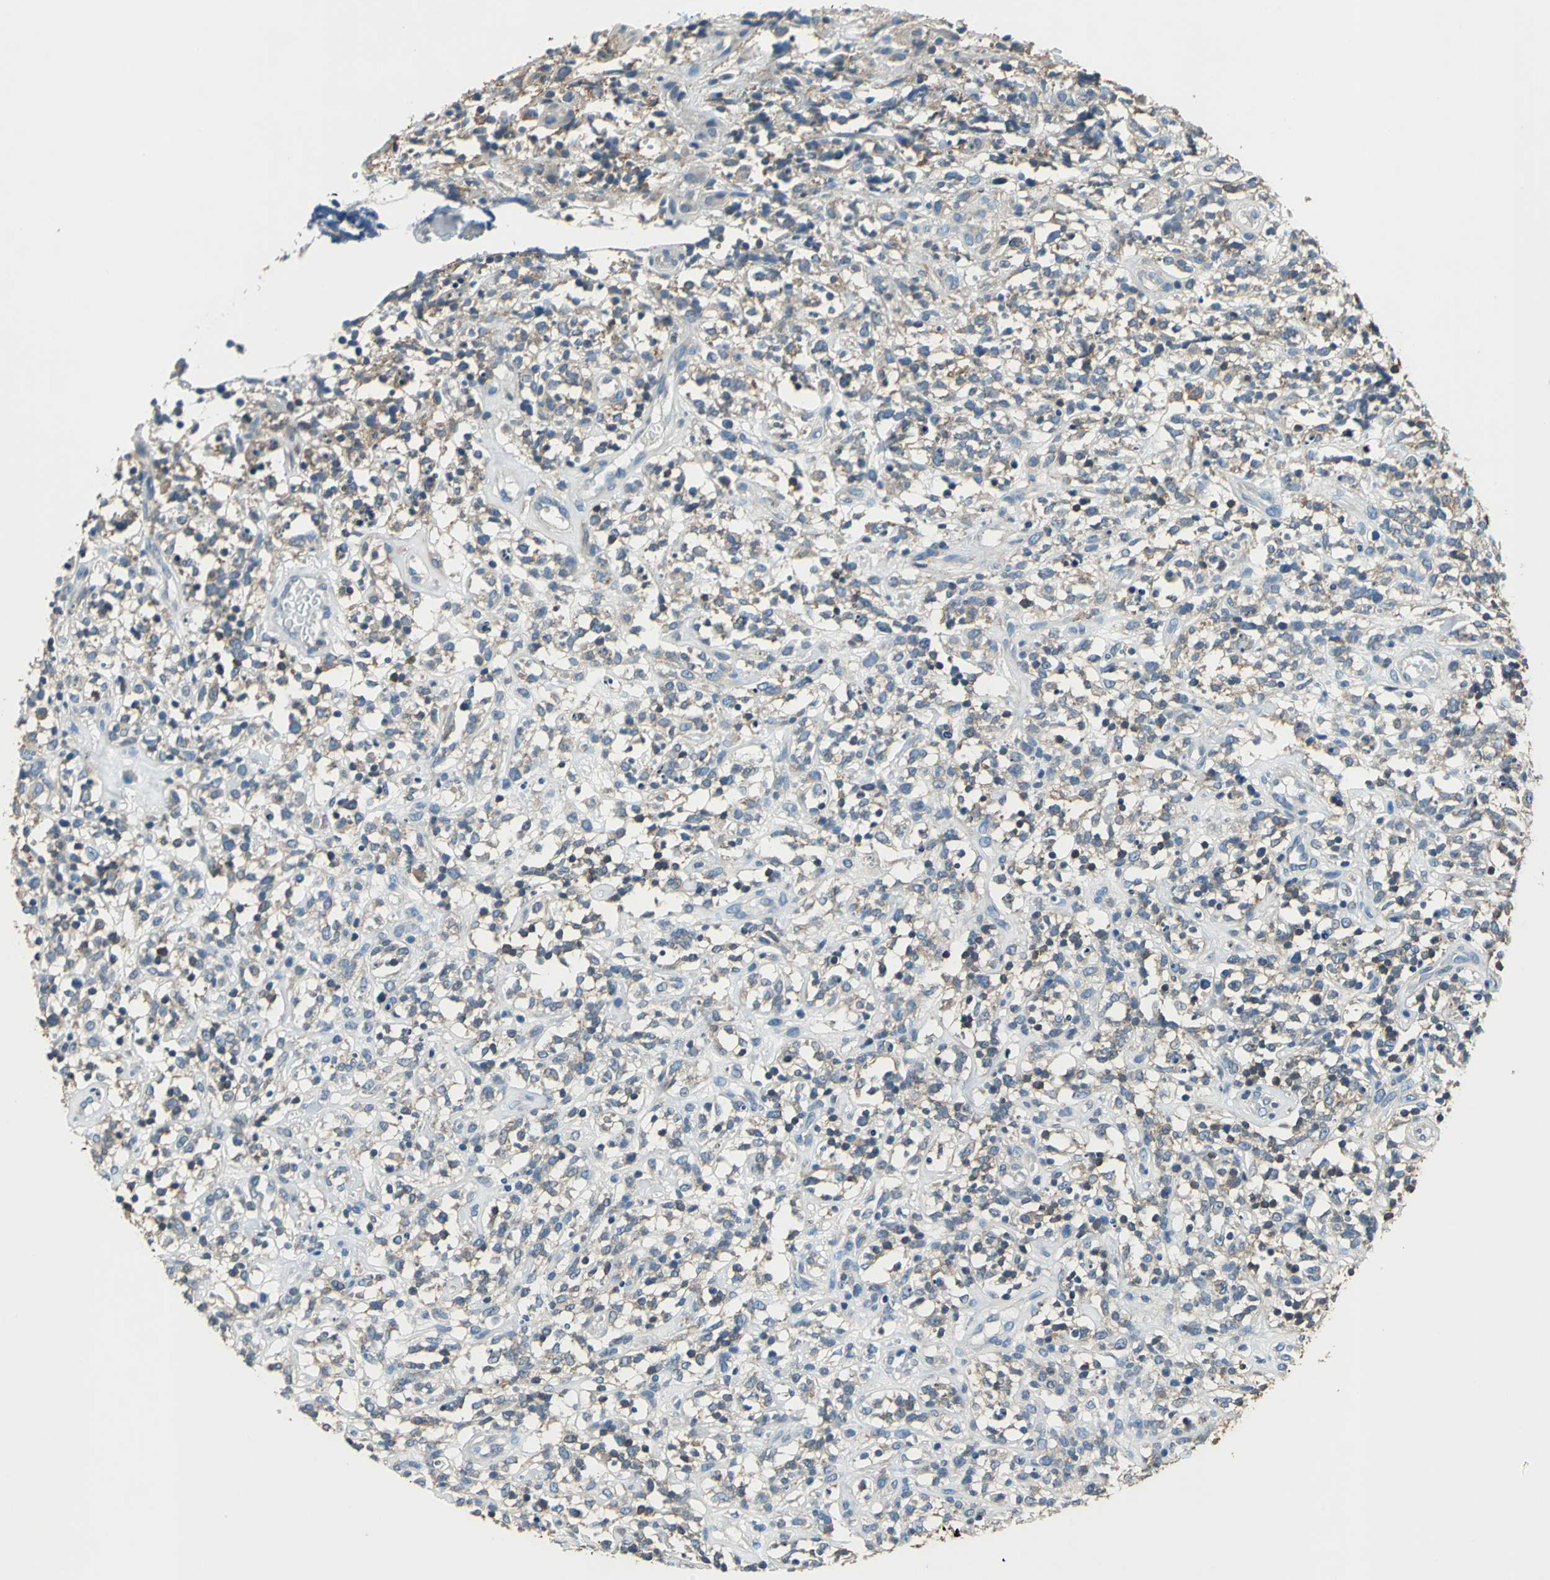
{"staining": {"intensity": "weak", "quantity": "<25%", "location": "cytoplasmic/membranous"}, "tissue": "lymphoma", "cell_type": "Tumor cells", "image_type": "cancer", "snomed": [{"axis": "morphology", "description": "Malignant lymphoma, non-Hodgkin's type, High grade"}, {"axis": "topography", "description": "Lymph node"}], "caption": "DAB (3,3'-diaminobenzidine) immunohistochemical staining of high-grade malignant lymphoma, non-Hodgkin's type demonstrates no significant positivity in tumor cells. (DAB (3,3'-diaminobenzidine) immunohistochemistry, high magnification).", "gene": "PRKCA", "patient": {"sex": "female", "age": 73}}